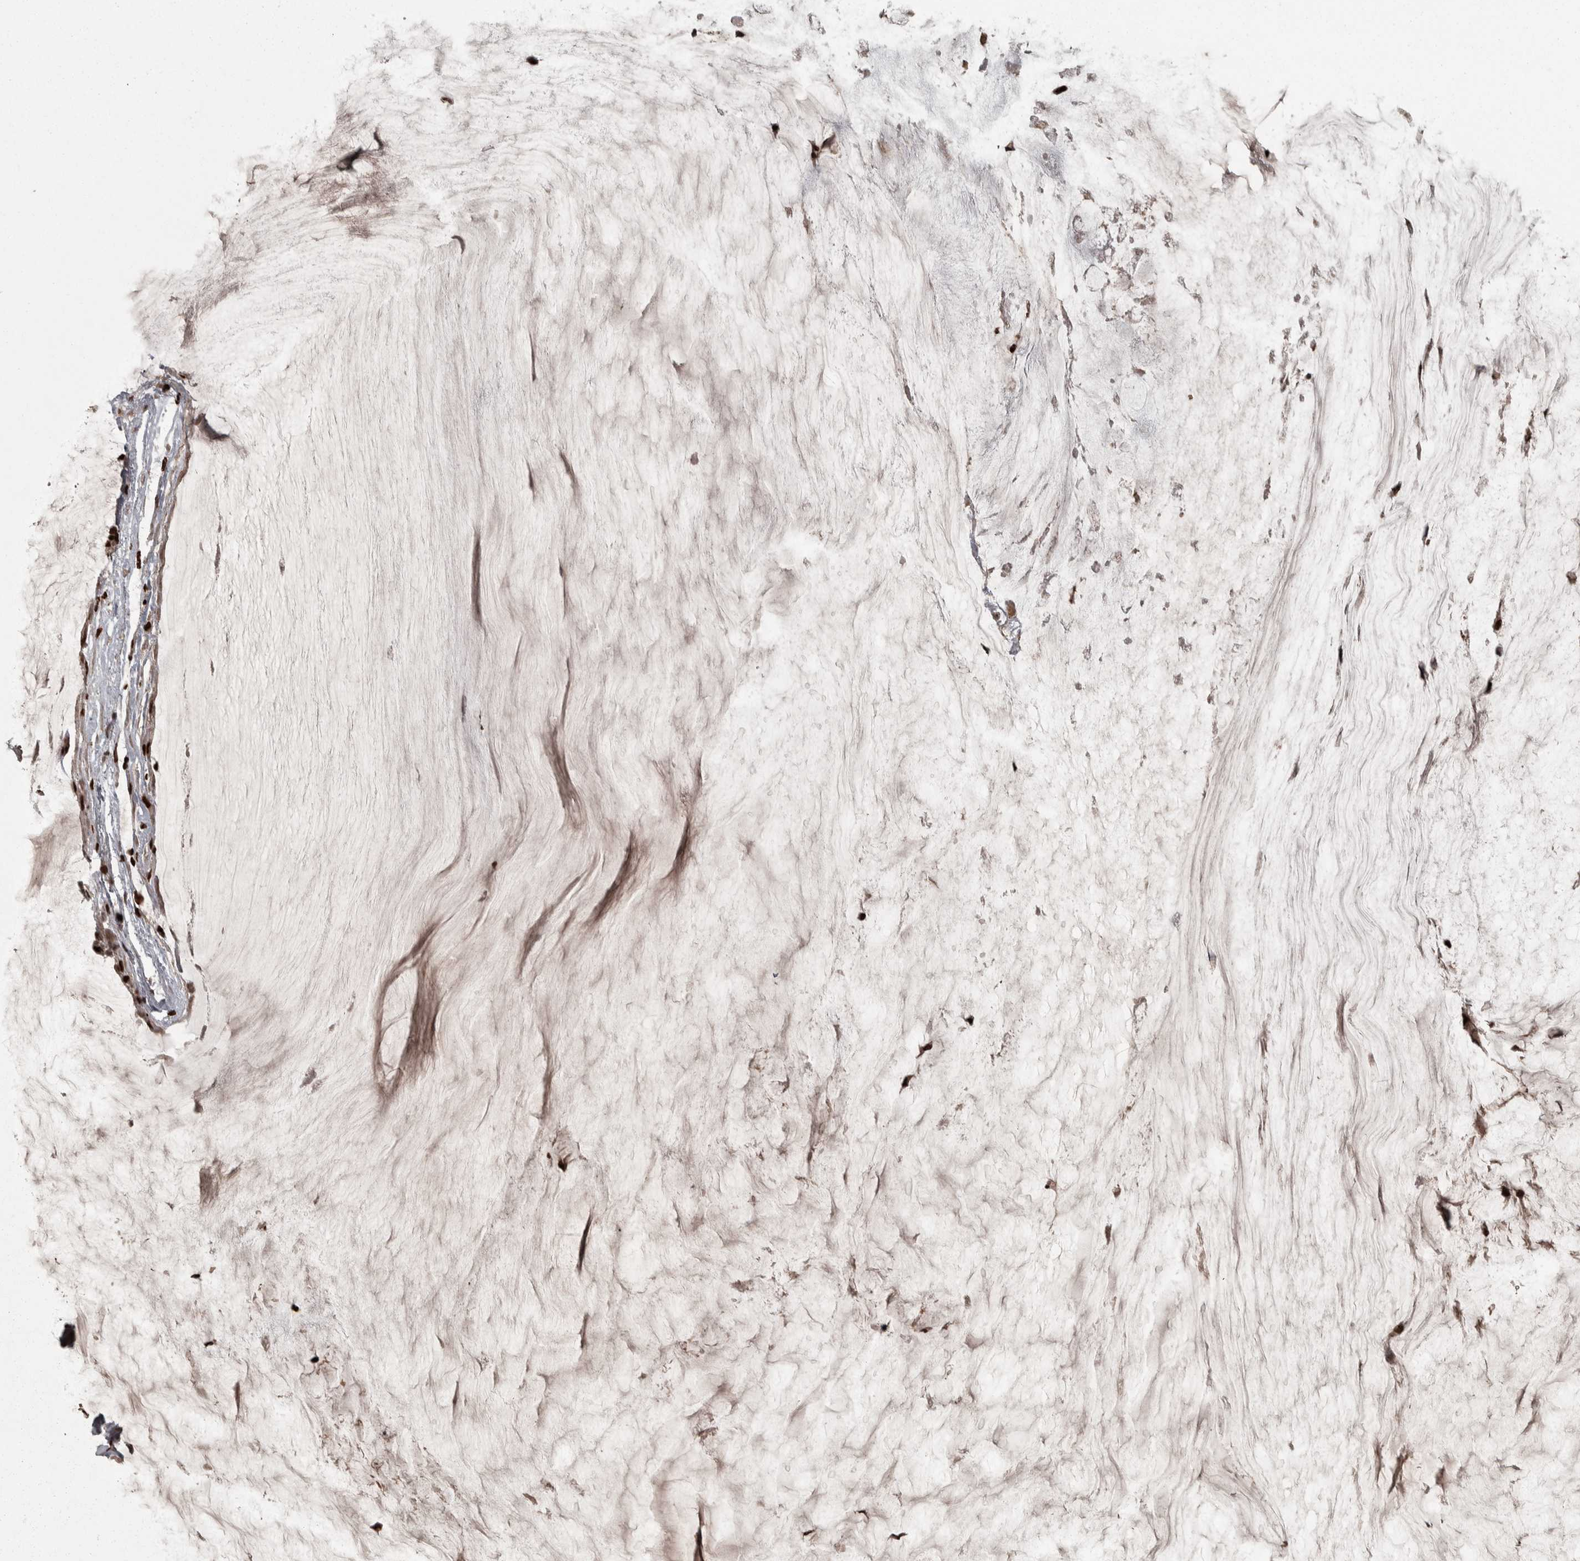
{"staining": {"intensity": "strong", "quantity": ">75%", "location": "nuclear"}, "tissue": "ovarian cancer", "cell_type": "Tumor cells", "image_type": "cancer", "snomed": [{"axis": "morphology", "description": "Cystadenocarcinoma, mucinous, NOS"}, {"axis": "topography", "description": "Ovary"}], "caption": "Protein expression analysis of human ovarian cancer (mucinous cystadenocarcinoma) reveals strong nuclear staining in about >75% of tumor cells.", "gene": "ZFHX4", "patient": {"sex": "female", "age": 39}}